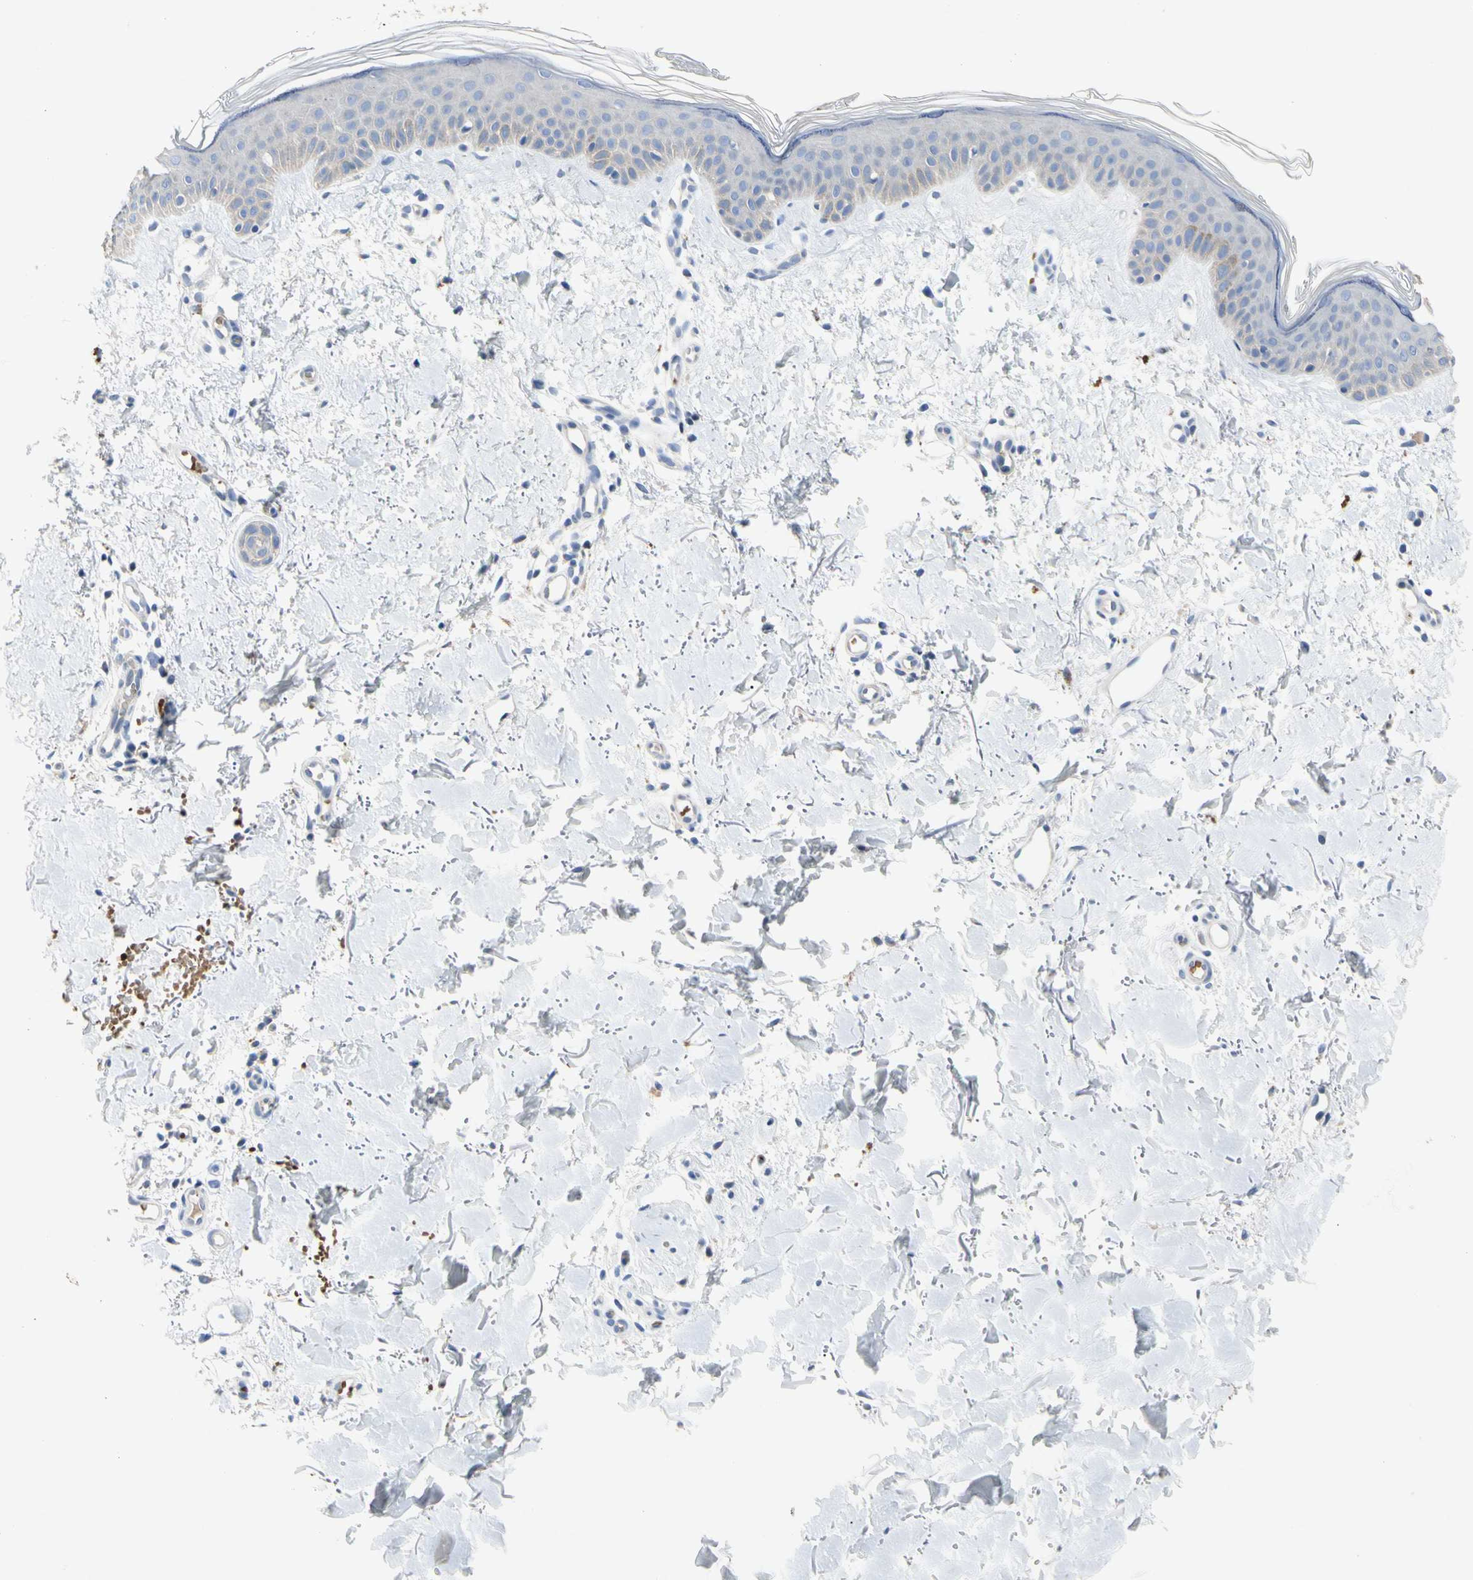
{"staining": {"intensity": "negative", "quantity": "none", "location": "none"}, "tissue": "skin", "cell_type": "Fibroblasts", "image_type": "normal", "snomed": [{"axis": "morphology", "description": "Normal tissue, NOS"}, {"axis": "topography", "description": "Skin"}], "caption": "A photomicrograph of human skin is negative for staining in fibroblasts. (Immunohistochemistry, brightfield microscopy, high magnification).", "gene": "RETSAT", "patient": {"sex": "female", "age": 56}}